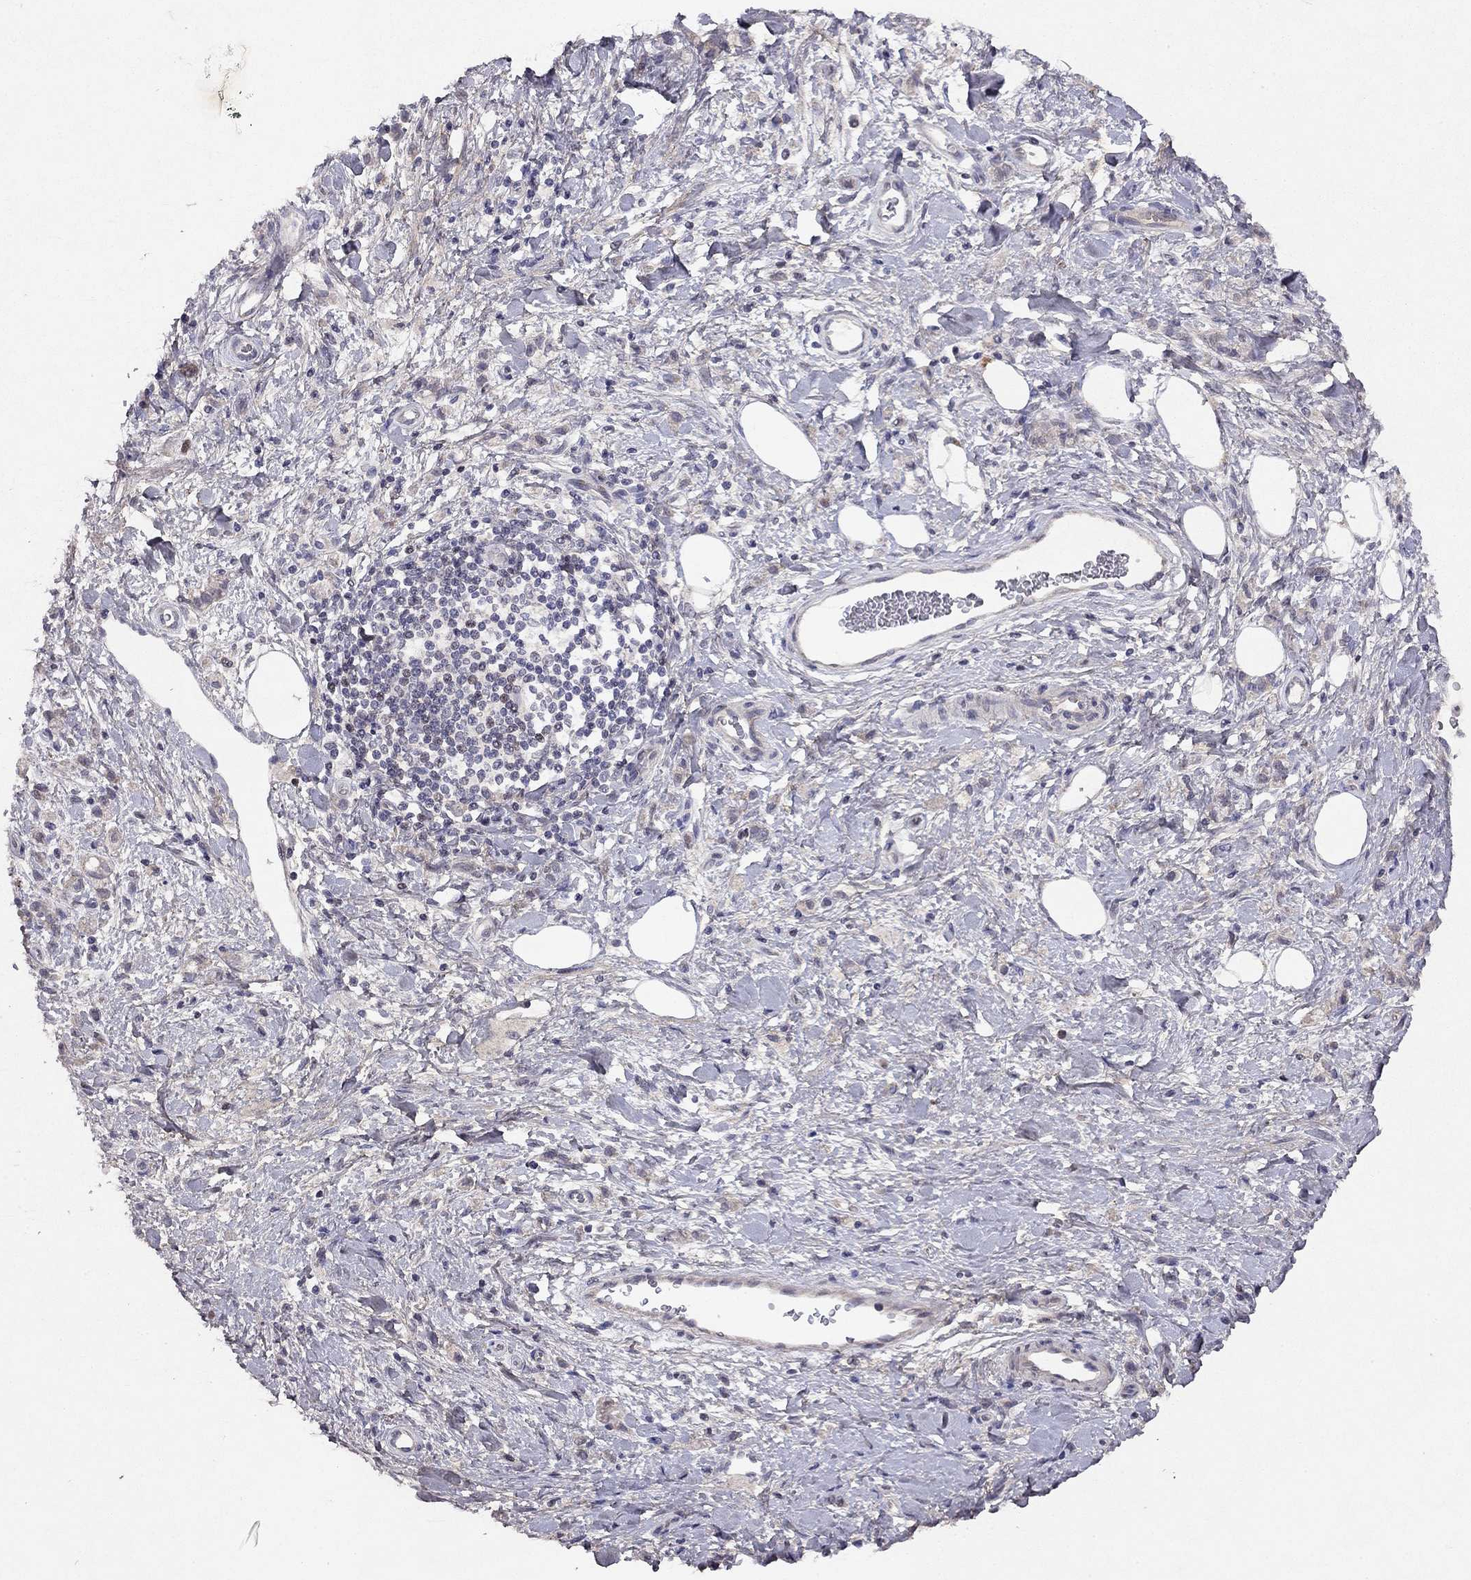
{"staining": {"intensity": "negative", "quantity": "none", "location": "none"}, "tissue": "stomach cancer", "cell_type": "Tumor cells", "image_type": "cancer", "snomed": [{"axis": "morphology", "description": "Adenocarcinoma, NOS"}, {"axis": "topography", "description": "Stomach"}], "caption": "This is an IHC micrograph of adenocarcinoma (stomach). There is no positivity in tumor cells.", "gene": "ESR2", "patient": {"sex": "male", "age": 77}}